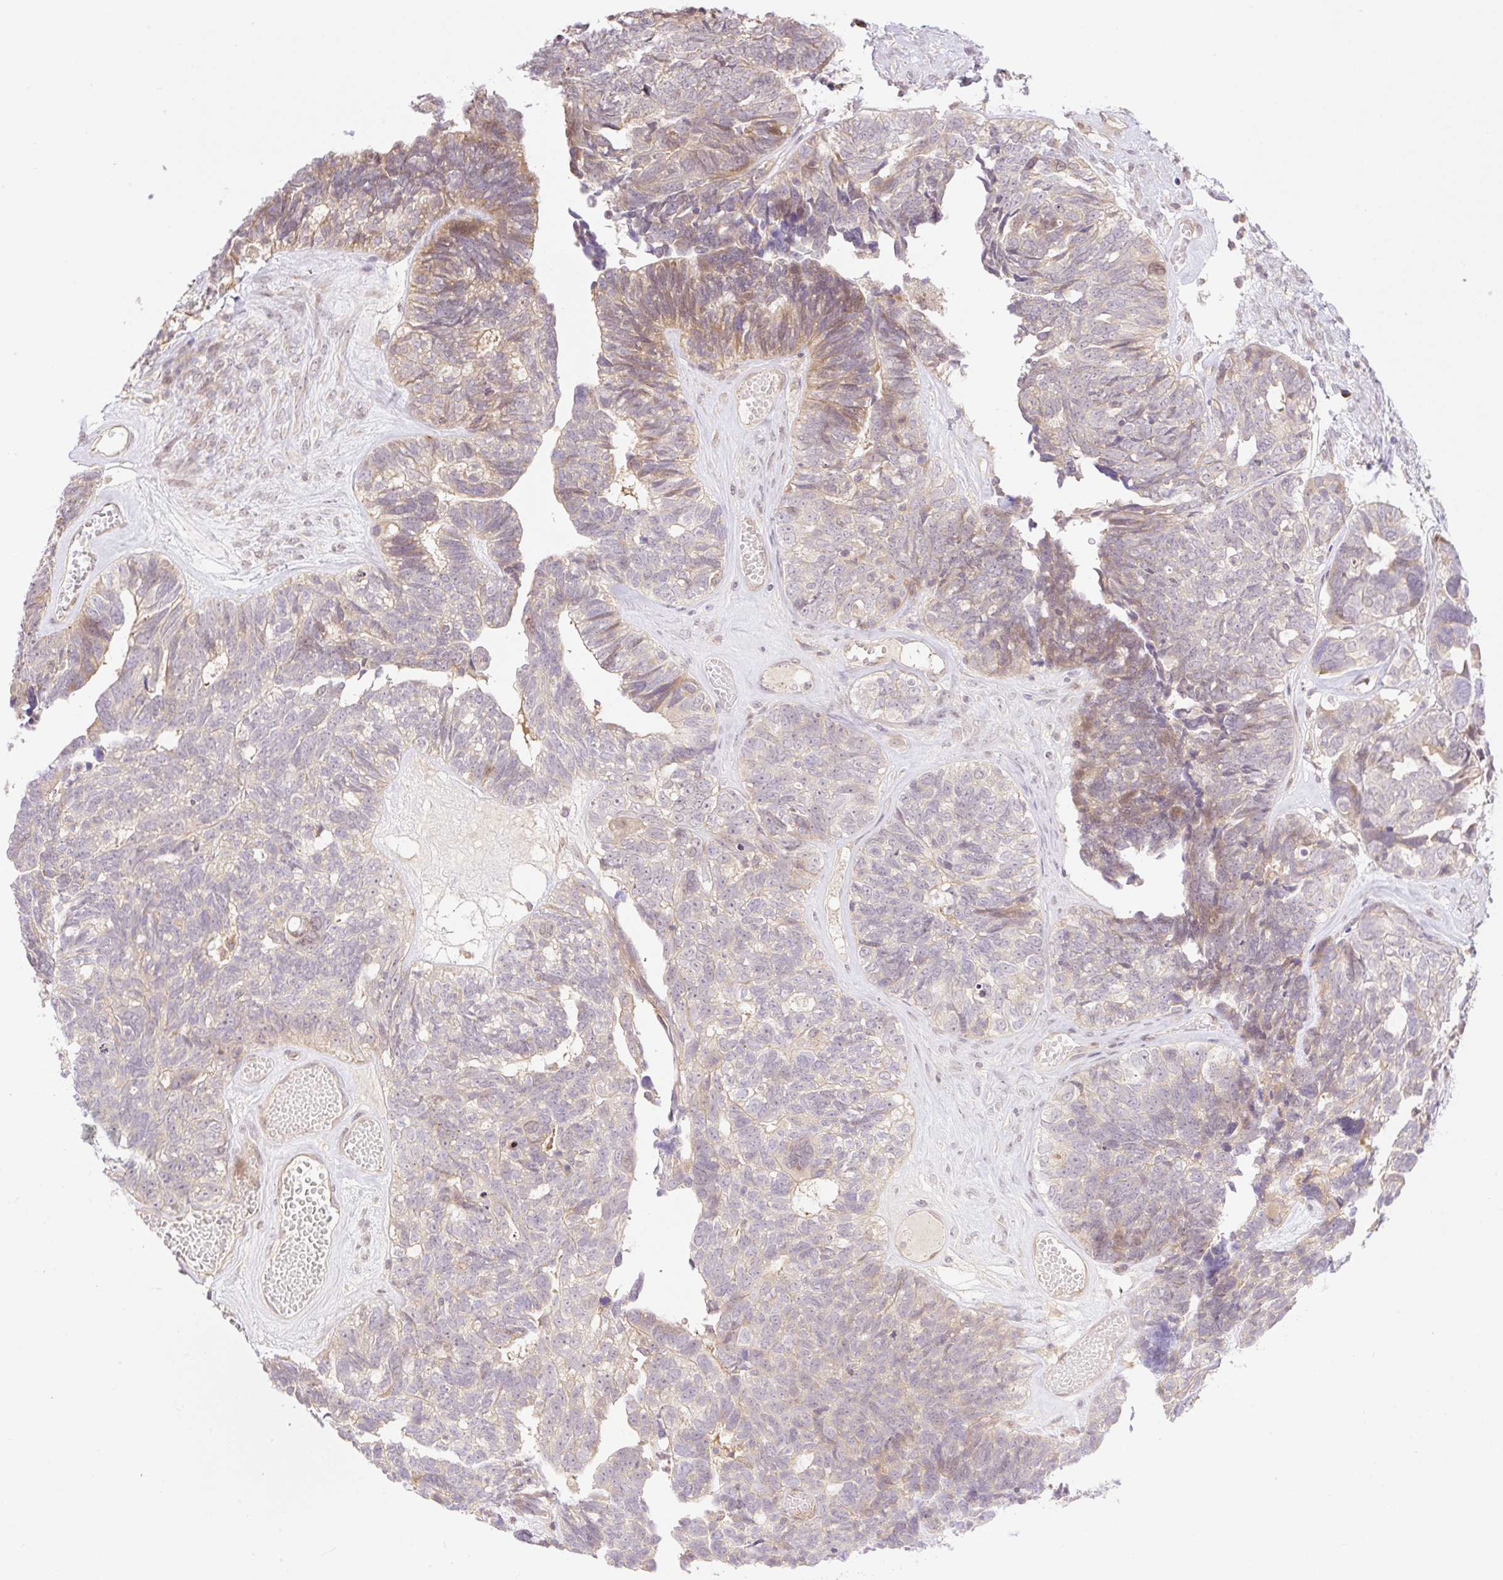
{"staining": {"intensity": "weak", "quantity": "<25%", "location": "cytoplasmic/membranous"}, "tissue": "ovarian cancer", "cell_type": "Tumor cells", "image_type": "cancer", "snomed": [{"axis": "morphology", "description": "Cystadenocarcinoma, serous, NOS"}, {"axis": "topography", "description": "Ovary"}], "caption": "Tumor cells show no significant protein staining in ovarian cancer.", "gene": "VPS25", "patient": {"sex": "female", "age": 79}}